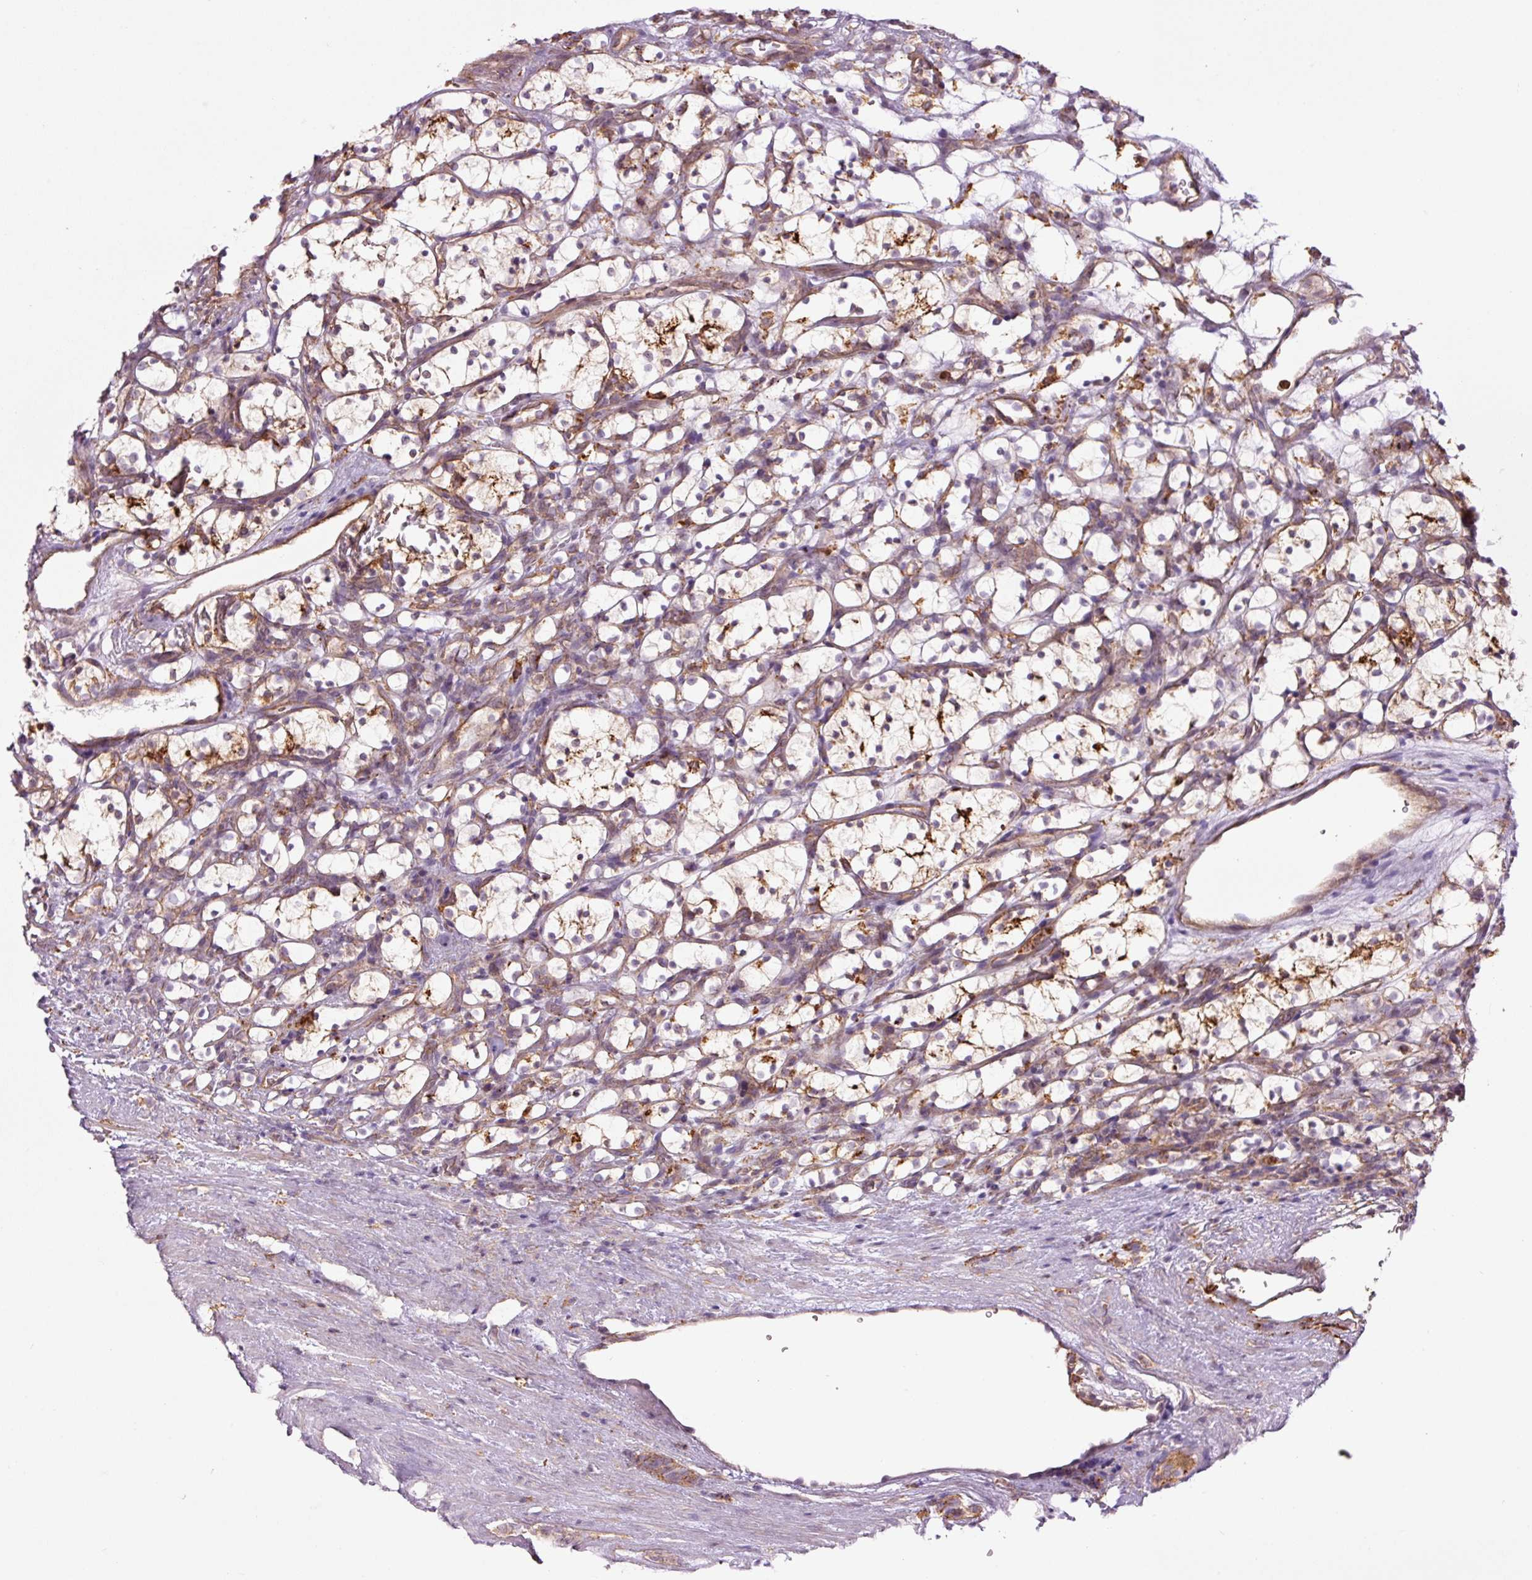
{"staining": {"intensity": "strong", "quantity": "<25%", "location": "cytoplasmic/membranous"}, "tissue": "renal cancer", "cell_type": "Tumor cells", "image_type": "cancer", "snomed": [{"axis": "morphology", "description": "Adenocarcinoma, NOS"}, {"axis": "topography", "description": "Kidney"}], "caption": "Renal adenocarcinoma stained with immunohistochemistry exhibits strong cytoplasmic/membranous positivity in approximately <25% of tumor cells.", "gene": "SH2D6", "patient": {"sex": "female", "age": 69}}